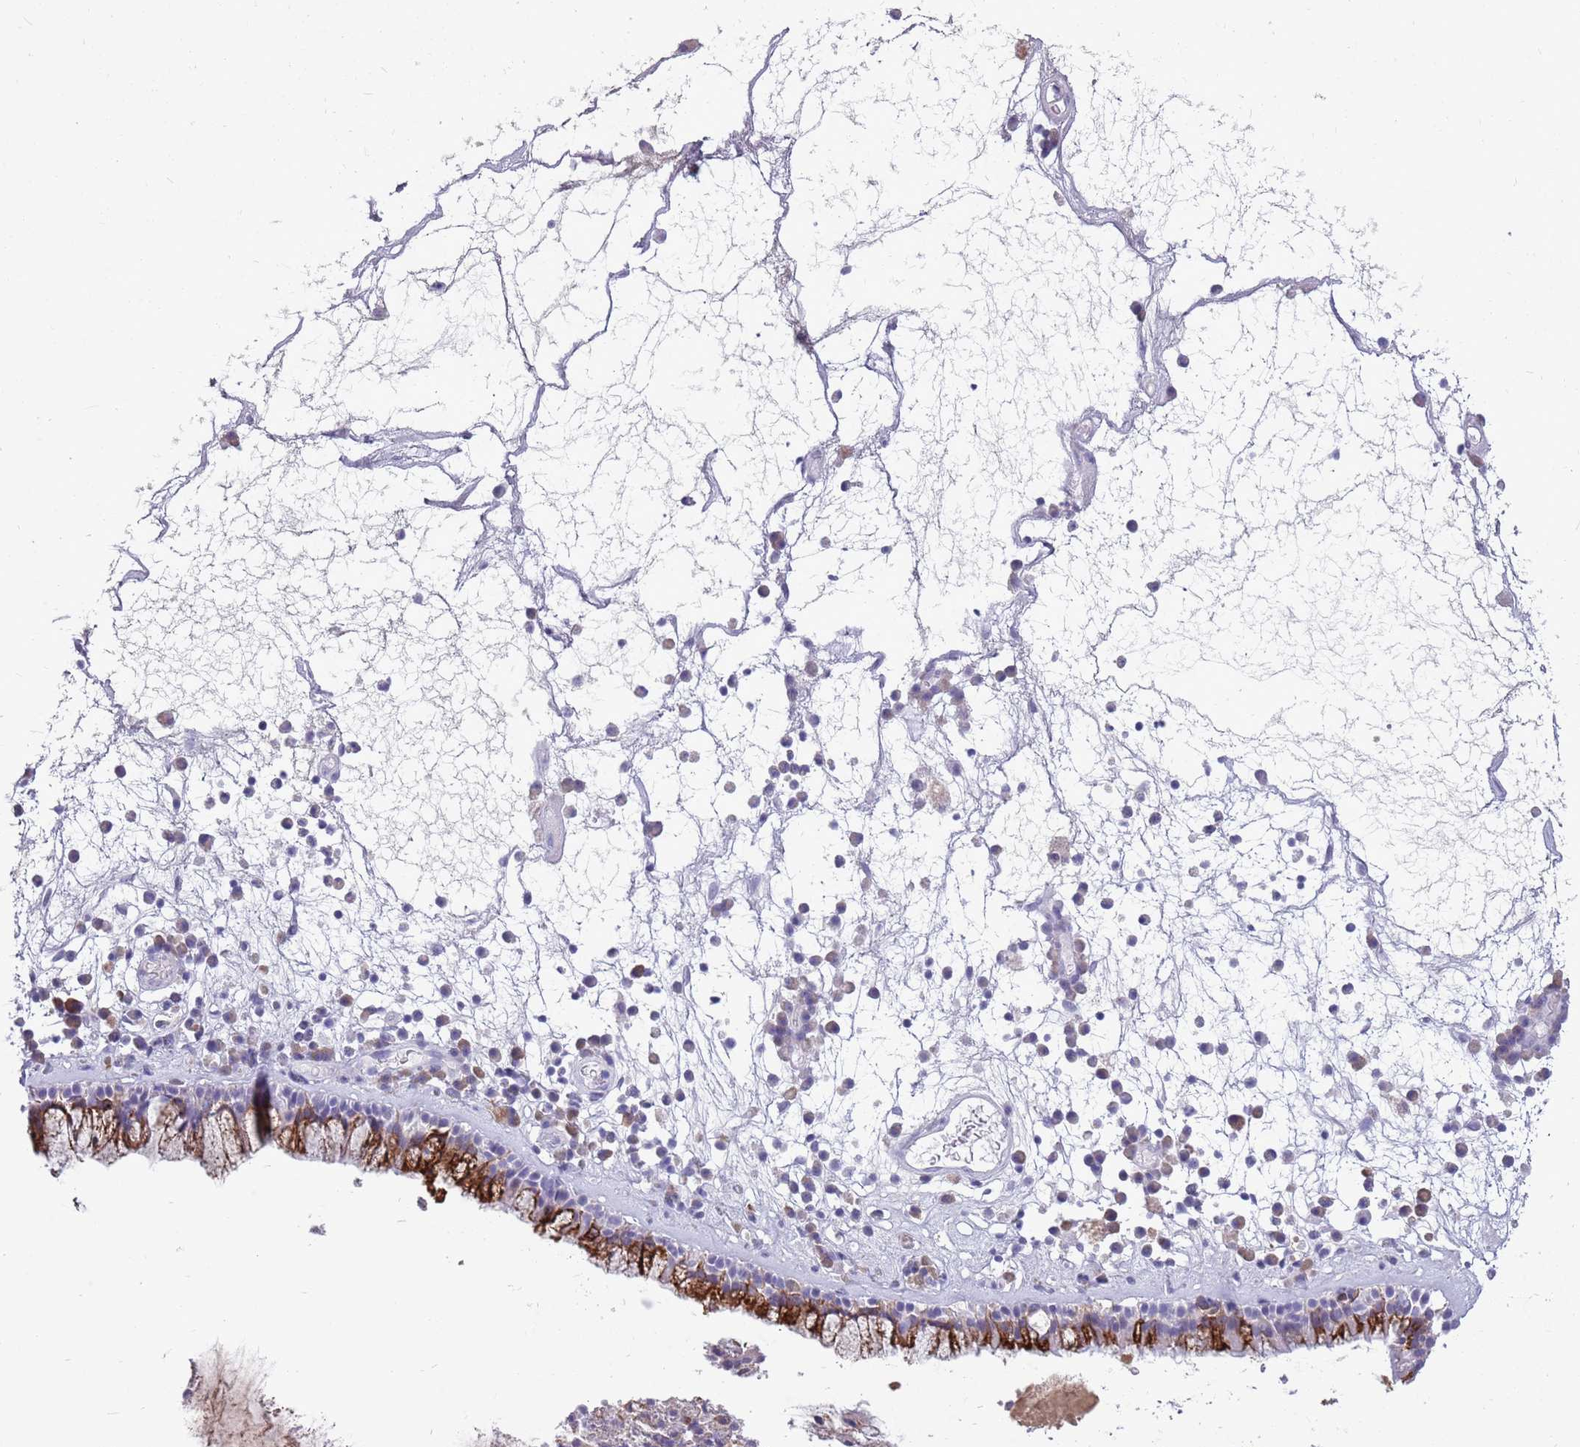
{"staining": {"intensity": "strong", "quantity": "25%-75%", "location": "cytoplasmic/membranous"}, "tissue": "nasopharynx", "cell_type": "Respiratory epithelial cells", "image_type": "normal", "snomed": [{"axis": "morphology", "description": "Normal tissue, NOS"}, {"axis": "morphology", "description": "Inflammation, NOS"}, {"axis": "topography", "description": "Nasopharynx"}], "caption": "DAB (3,3'-diaminobenzidine) immunohistochemical staining of normal nasopharynx displays strong cytoplasmic/membranous protein expression in approximately 25%-75% of respiratory epithelial cells.", "gene": "ZNF425", "patient": {"sex": "male", "age": 70}}